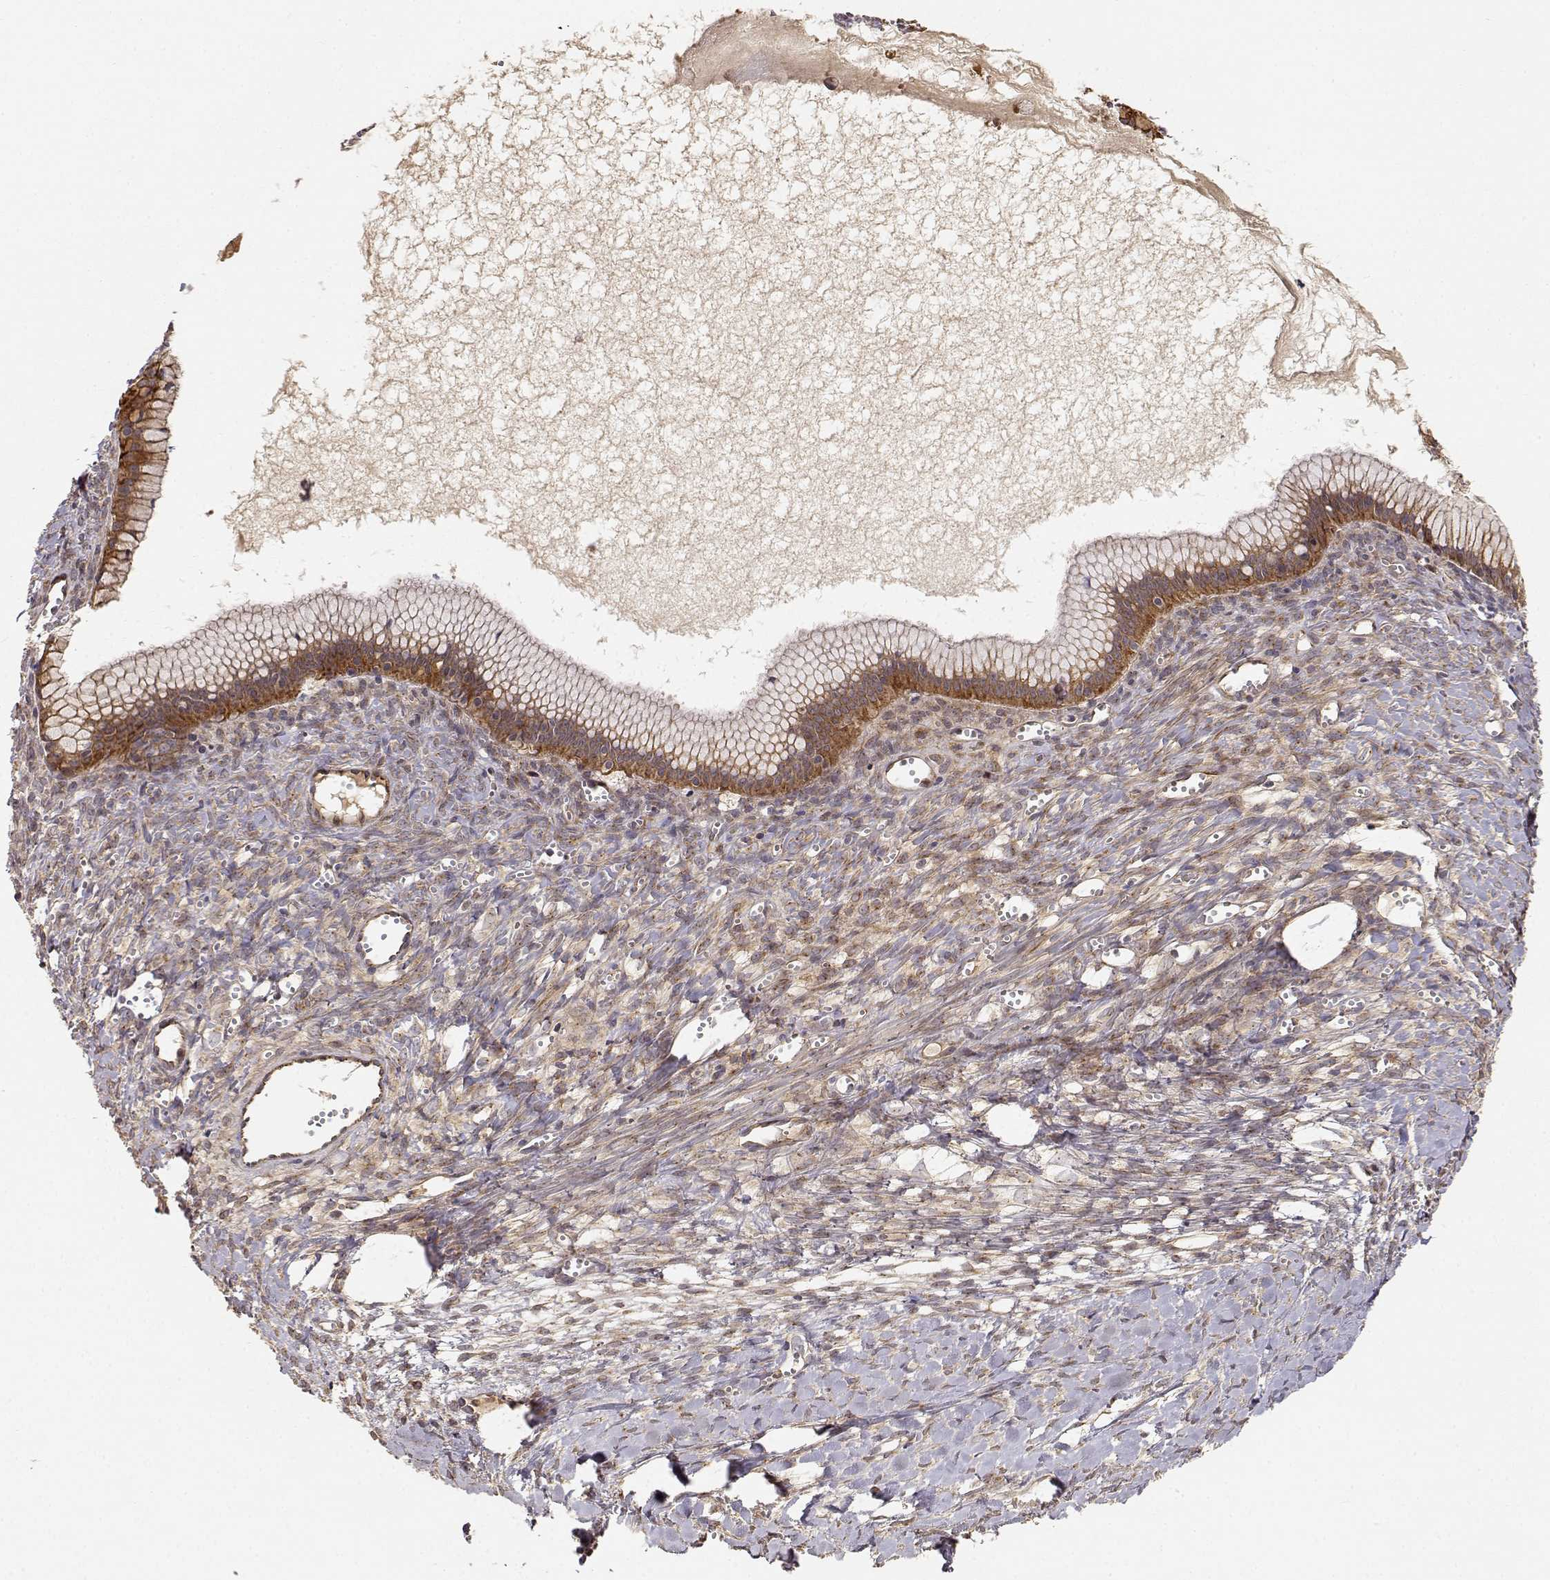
{"staining": {"intensity": "strong", "quantity": "25%-75%", "location": "cytoplasmic/membranous"}, "tissue": "ovarian cancer", "cell_type": "Tumor cells", "image_type": "cancer", "snomed": [{"axis": "morphology", "description": "Cystadenocarcinoma, mucinous, NOS"}, {"axis": "topography", "description": "Ovary"}], "caption": "Human mucinous cystadenocarcinoma (ovarian) stained with a protein marker exhibits strong staining in tumor cells.", "gene": "CDK5RAP2", "patient": {"sex": "female", "age": 41}}